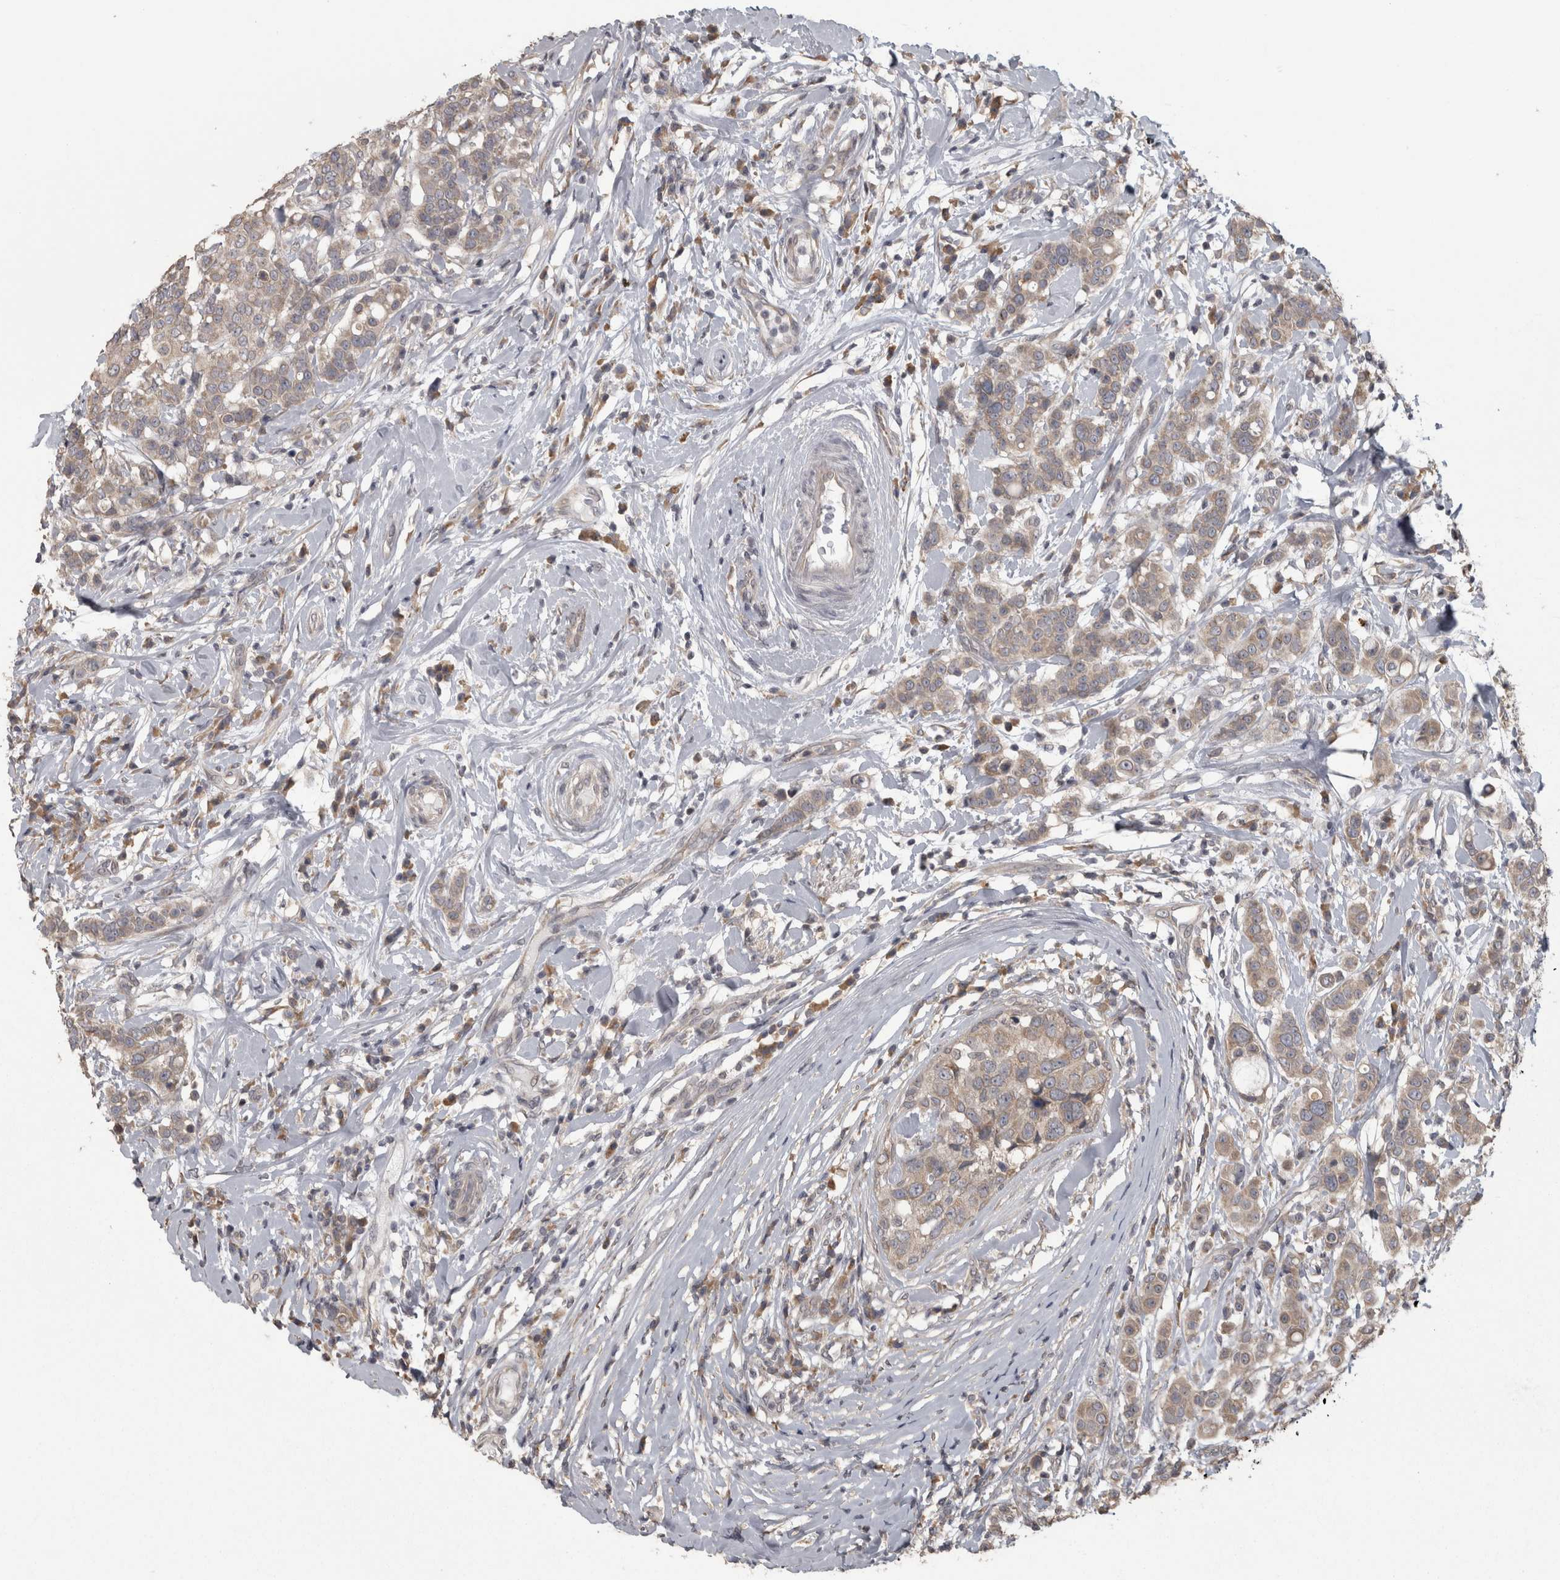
{"staining": {"intensity": "weak", "quantity": ">75%", "location": "cytoplasmic/membranous"}, "tissue": "breast cancer", "cell_type": "Tumor cells", "image_type": "cancer", "snomed": [{"axis": "morphology", "description": "Duct carcinoma"}, {"axis": "topography", "description": "Breast"}], "caption": "About >75% of tumor cells in breast cancer exhibit weak cytoplasmic/membranous protein positivity as visualized by brown immunohistochemical staining.", "gene": "RAB29", "patient": {"sex": "female", "age": 27}}